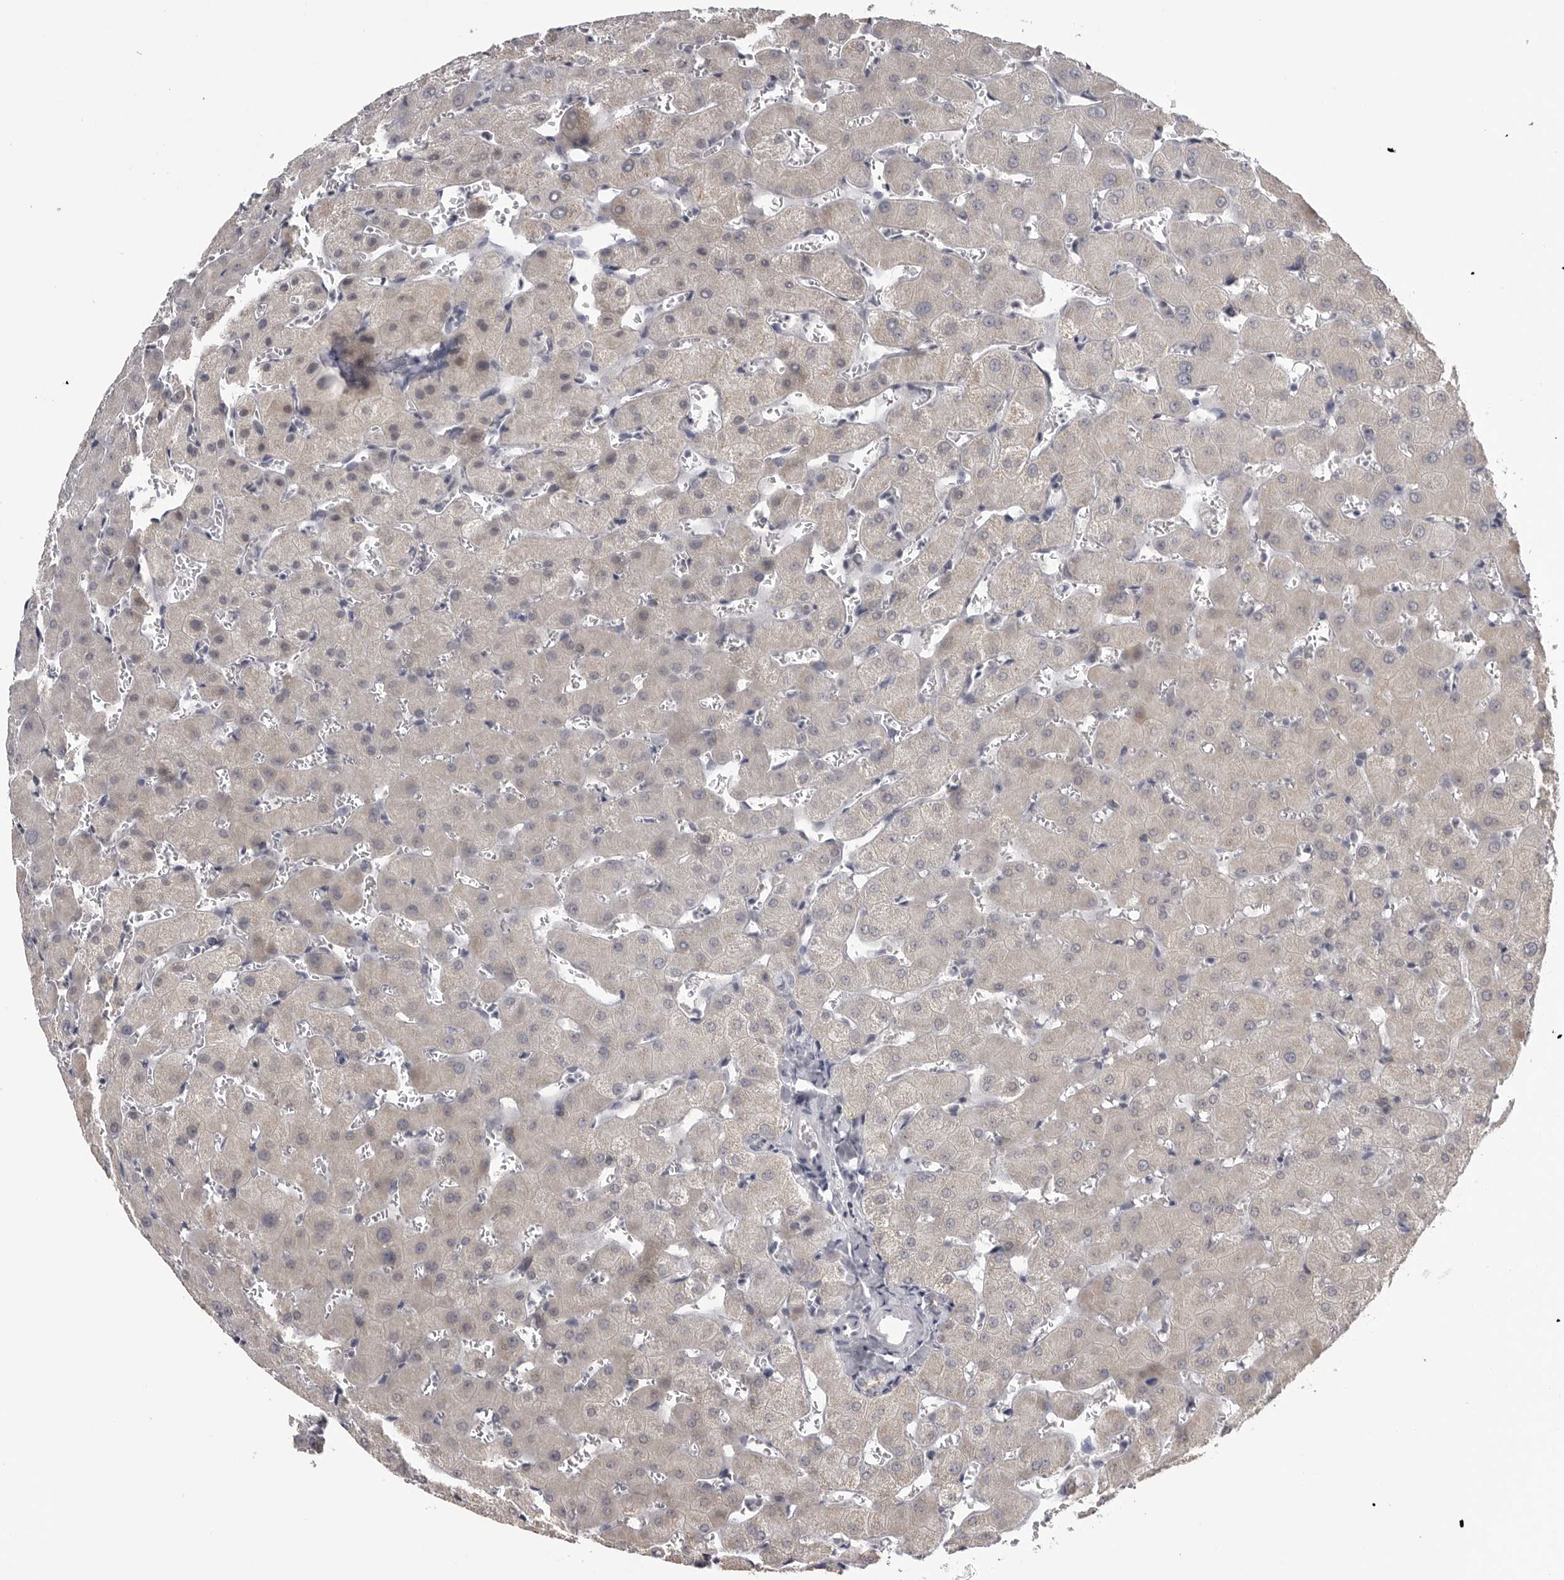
{"staining": {"intensity": "negative", "quantity": "none", "location": "none"}, "tissue": "liver", "cell_type": "Cholangiocytes", "image_type": "normal", "snomed": [{"axis": "morphology", "description": "Normal tissue, NOS"}, {"axis": "topography", "description": "Liver"}], "caption": "Cholangiocytes are negative for protein expression in normal human liver. (DAB IHC visualized using brightfield microscopy, high magnification).", "gene": "GPN2", "patient": {"sex": "female", "age": 63}}